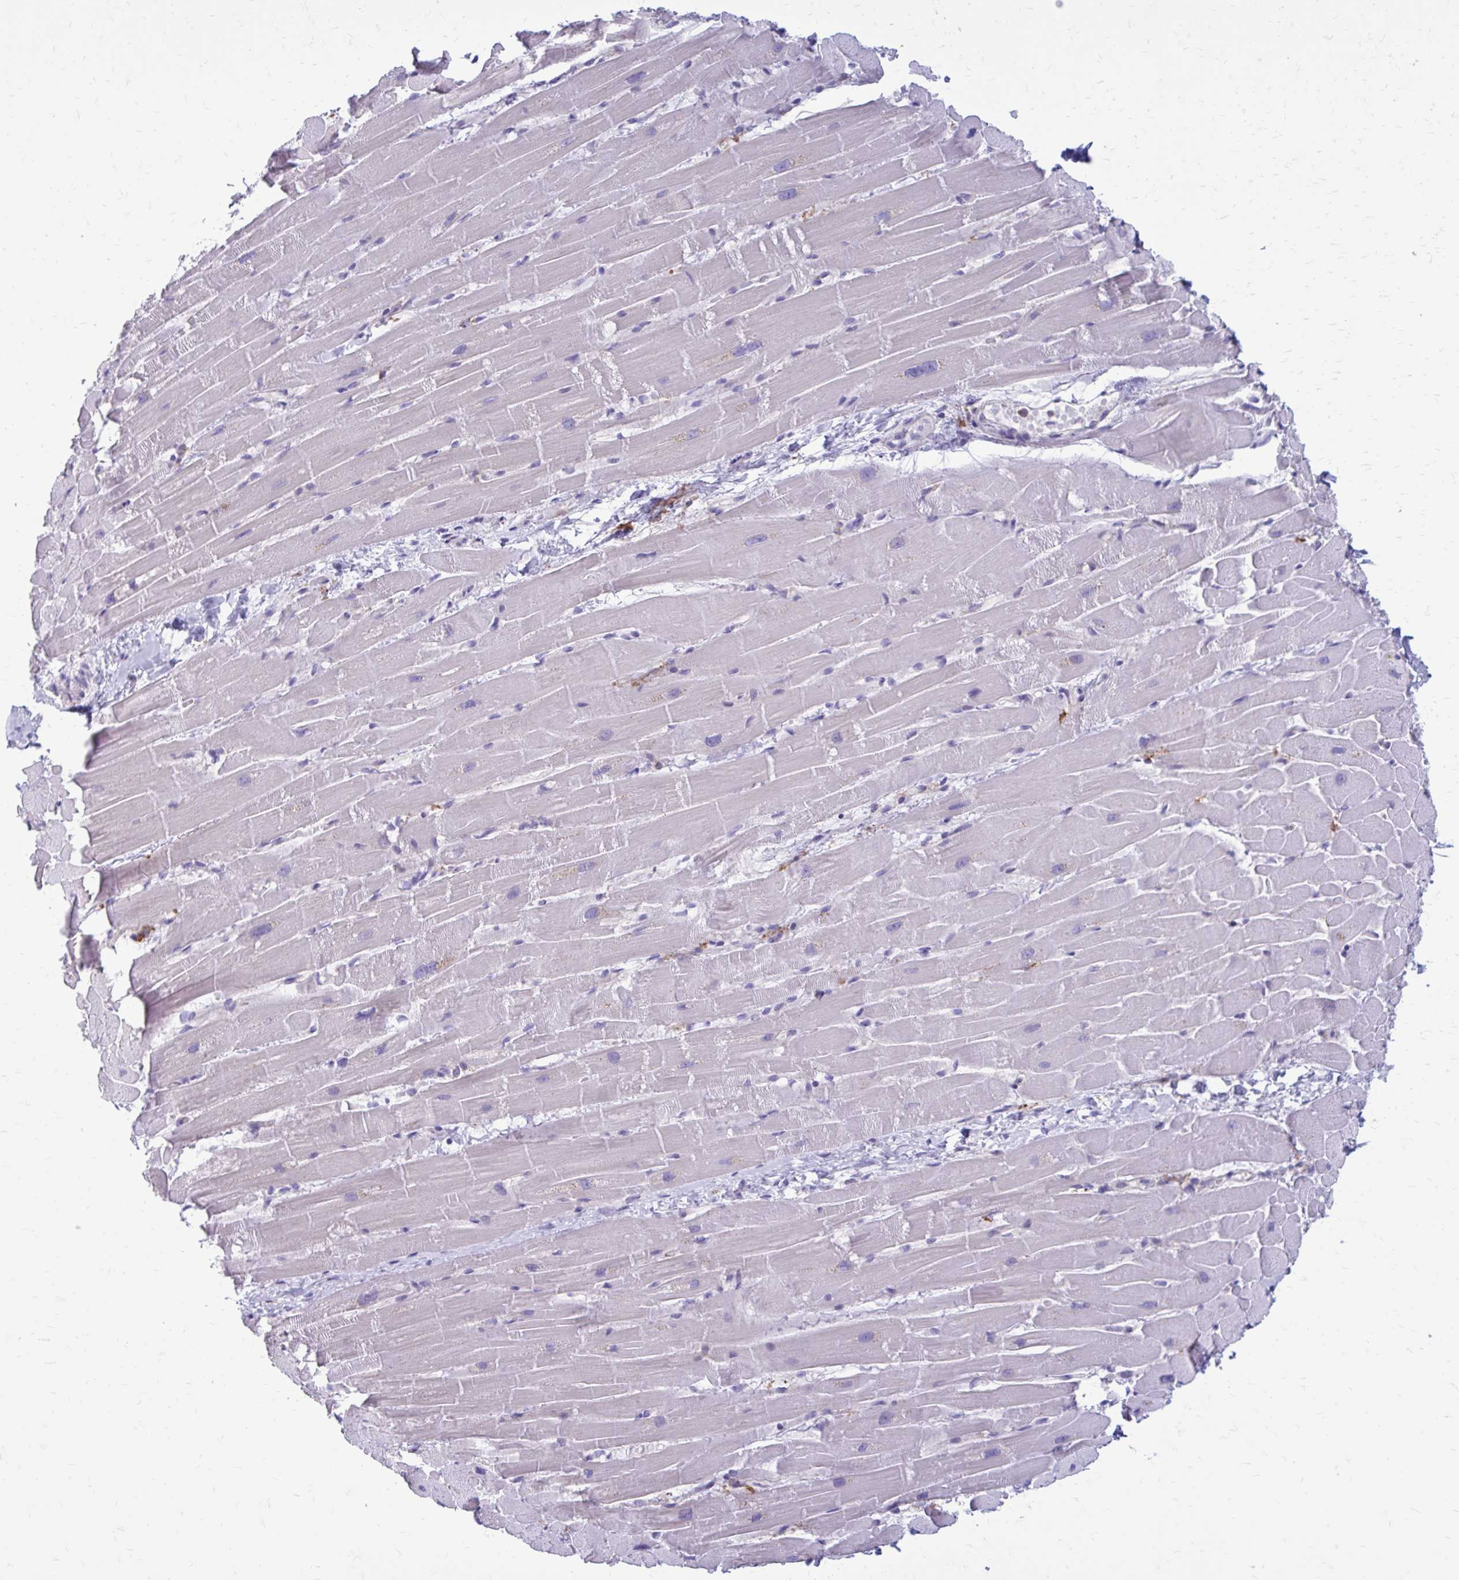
{"staining": {"intensity": "negative", "quantity": "none", "location": "none"}, "tissue": "heart muscle", "cell_type": "Cardiomyocytes", "image_type": "normal", "snomed": [{"axis": "morphology", "description": "Normal tissue, NOS"}, {"axis": "topography", "description": "Heart"}], "caption": "Immunohistochemical staining of benign human heart muscle demonstrates no significant expression in cardiomyocytes. (Stains: DAB (3,3'-diaminobenzidine) immunohistochemistry with hematoxylin counter stain, Microscopy: brightfield microscopy at high magnification).", "gene": "CLTA", "patient": {"sex": "male", "age": 37}}